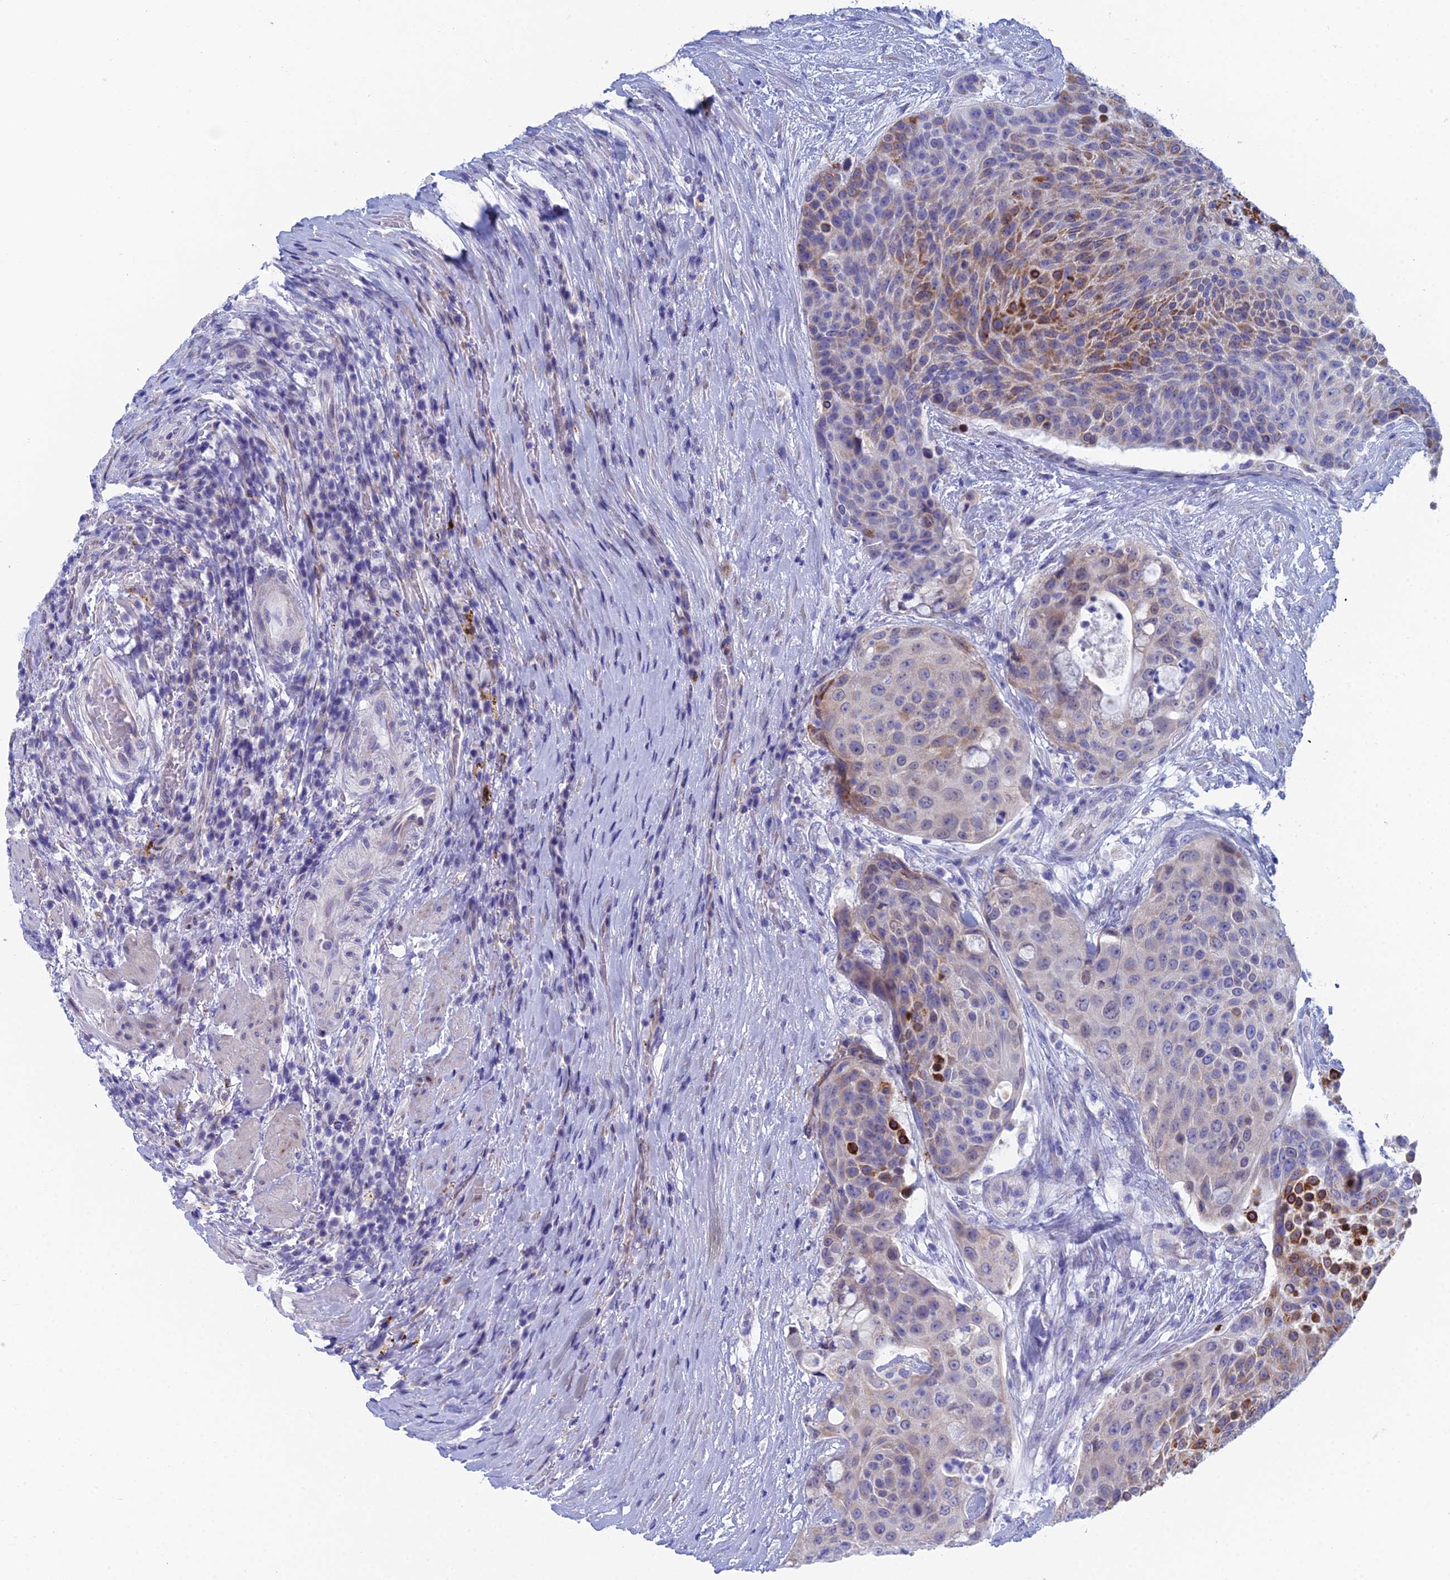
{"staining": {"intensity": "strong", "quantity": "<25%", "location": "cytoplasmic/membranous"}, "tissue": "urothelial cancer", "cell_type": "Tumor cells", "image_type": "cancer", "snomed": [{"axis": "morphology", "description": "Urothelial carcinoma, High grade"}, {"axis": "topography", "description": "Urinary bladder"}], "caption": "IHC of human urothelial cancer reveals medium levels of strong cytoplasmic/membranous positivity in approximately <25% of tumor cells. Using DAB (3,3'-diaminobenzidine) (brown) and hematoxylin (blue) stains, captured at high magnification using brightfield microscopy.", "gene": "CFAP210", "patient": {"sex": "female", "age": 63}}